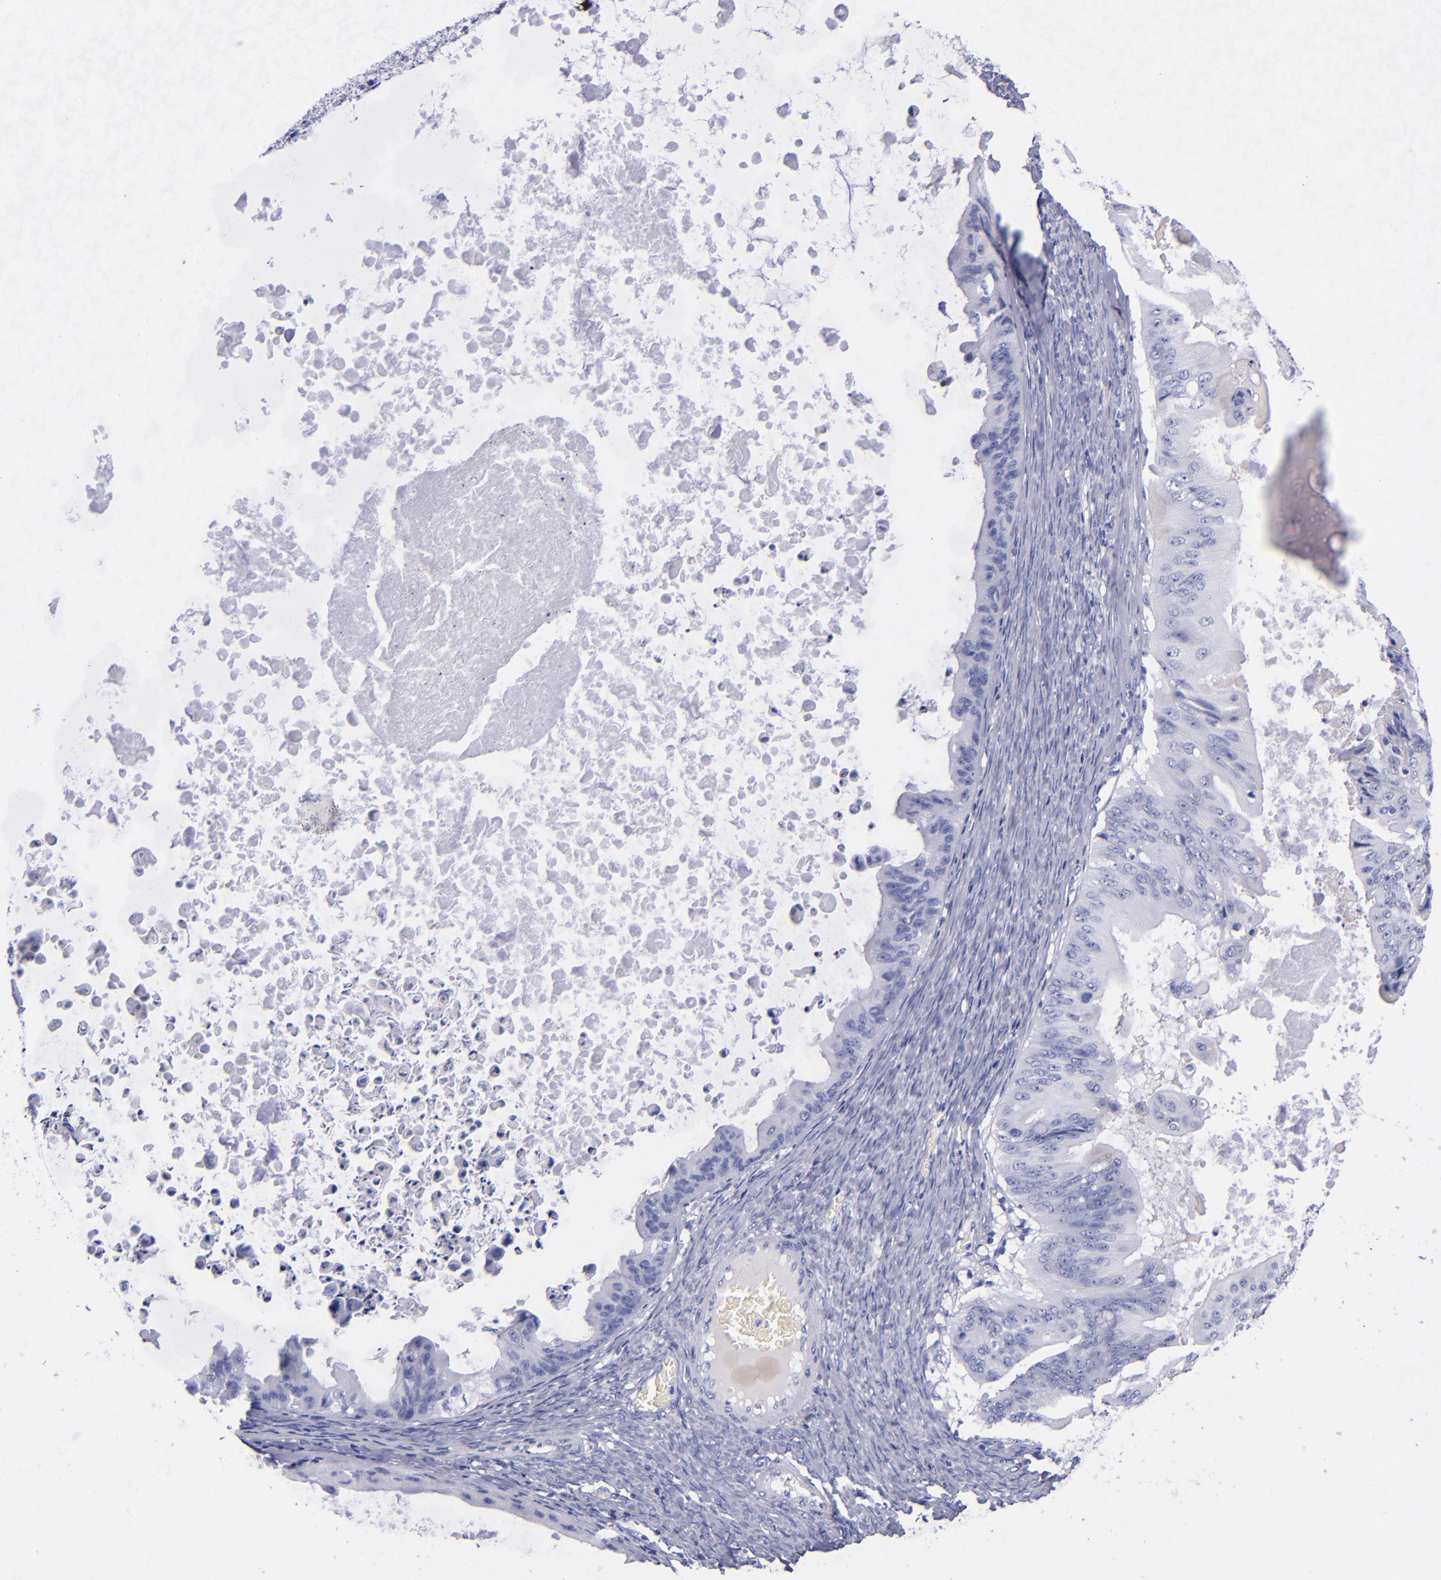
{"staining": {"intensity": "negative", "quantity": "none", "location": "none"}, "tissue": "ovarian cancer", "cell_type": "Tumor cells", "image_type": "cancer", "snomed": [{"axis": "morphology", "description": "Cystadenocarcinoma, mucinous, NOS"}, {"axis": "topography", "description": "Ovary"}], "caption": "DAB (3,3'-diaminobenzidine) immunohistochemical staining of human mucinous cystadenocarcinoma (ovarian) displays no significant positivity in tumor cells. Brightfield microscopy of immunohistochemistry stained with DAB (3,3'-diaminobenzidine) (brown) and hematoxylin (blue), captured at high magnification.", "gene": "SV2A", "patient": {"sex": "female", "age": 37}}